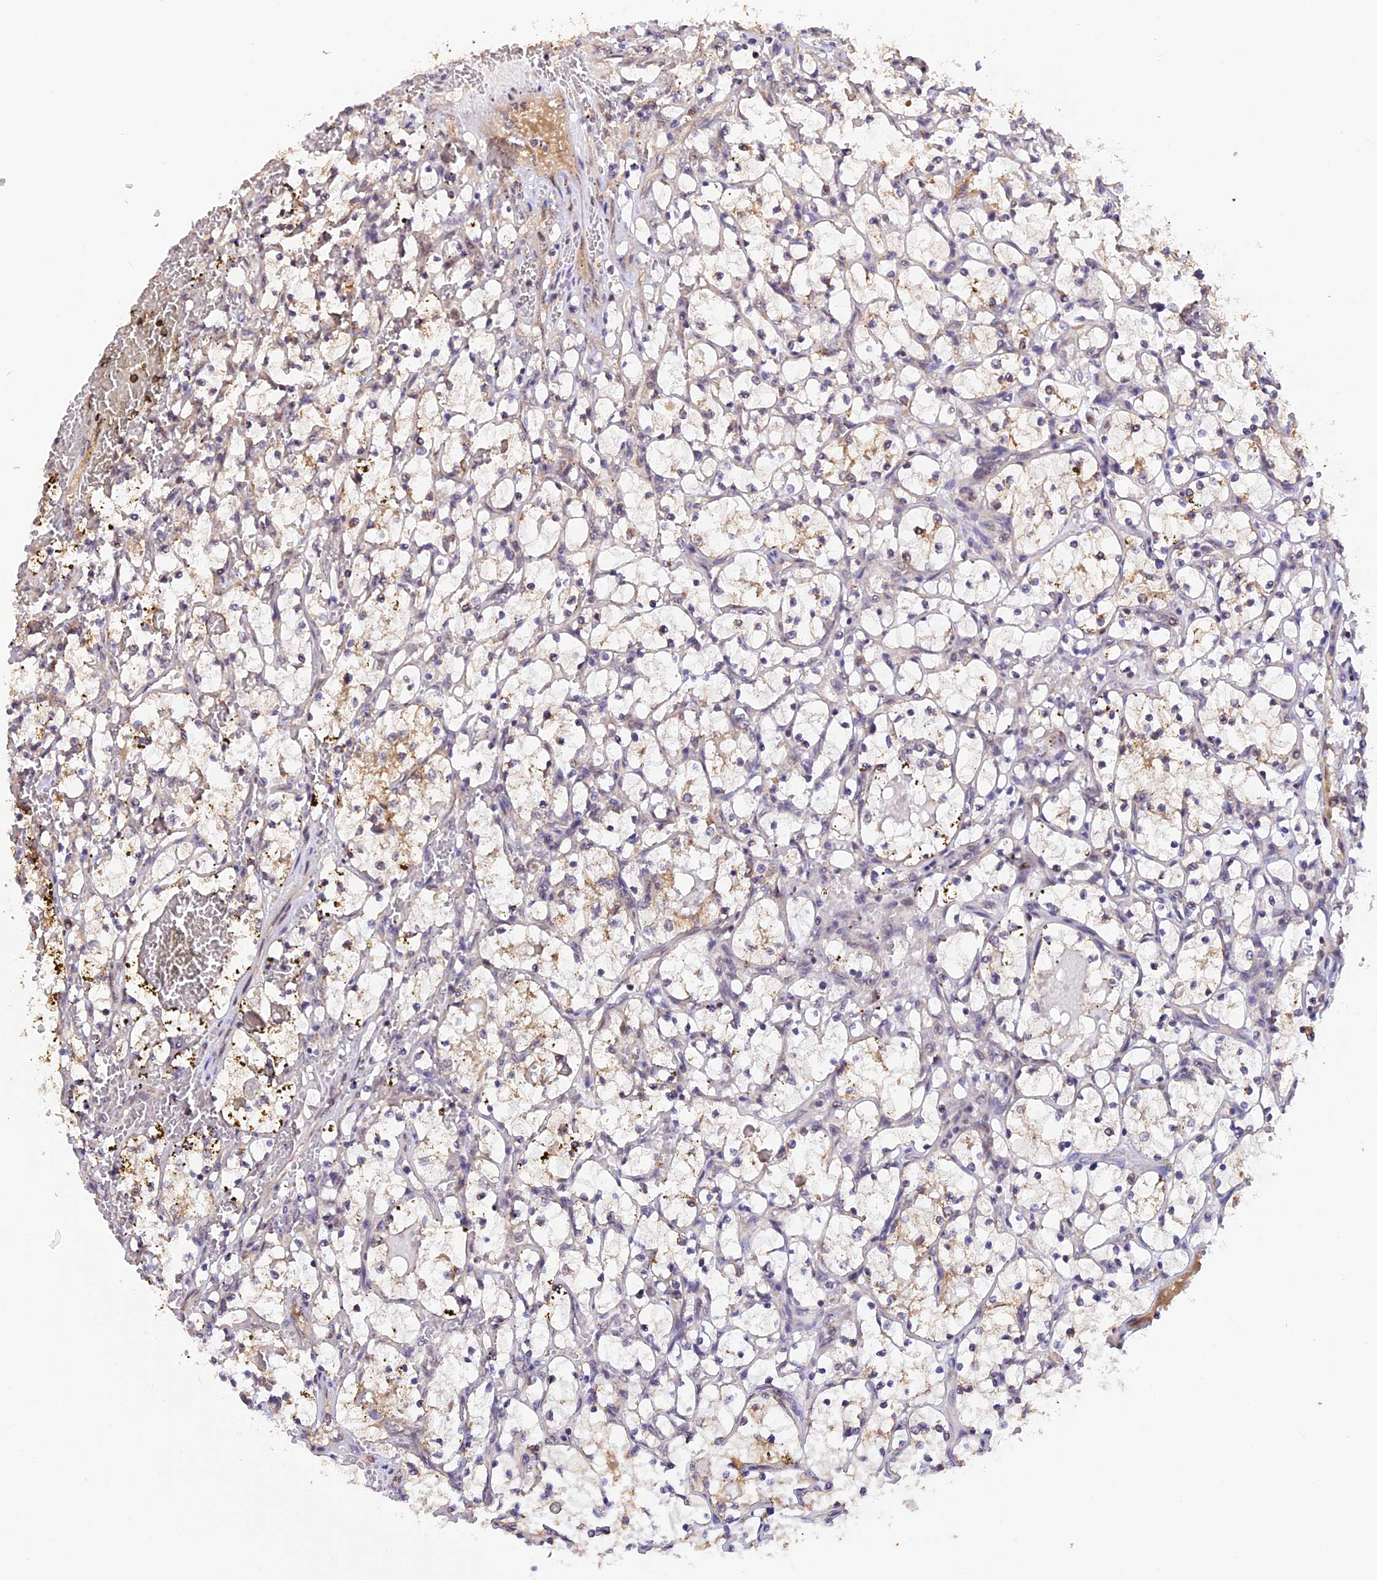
{"staining": {"intensity": "moderate", "quantity": "<25%", "location": "cytoplasmic/membranous"}, "tissue": "renal cancer", "cell_type": "Tumor cells", "image_type": "cancer", "snomed": [{"axis": "morphology", "description": "Adenocarcinoma, NOS"}, {"axis": "topography", "description": "Kidney"}], "caption": "Immunohistochemistry (IHC) image of neoplastic tissue: human renal adenocarcinoma stained using immunohistochemistry (IHC) exhibits low levels of moderate protein expression localized specifically in the cytoplasmic/membranous of tumor cells, appearing as a cytoplasmic/membranous brown color.", "gene": "MNS1", "patient": {"sex": "female", "age": 69}}